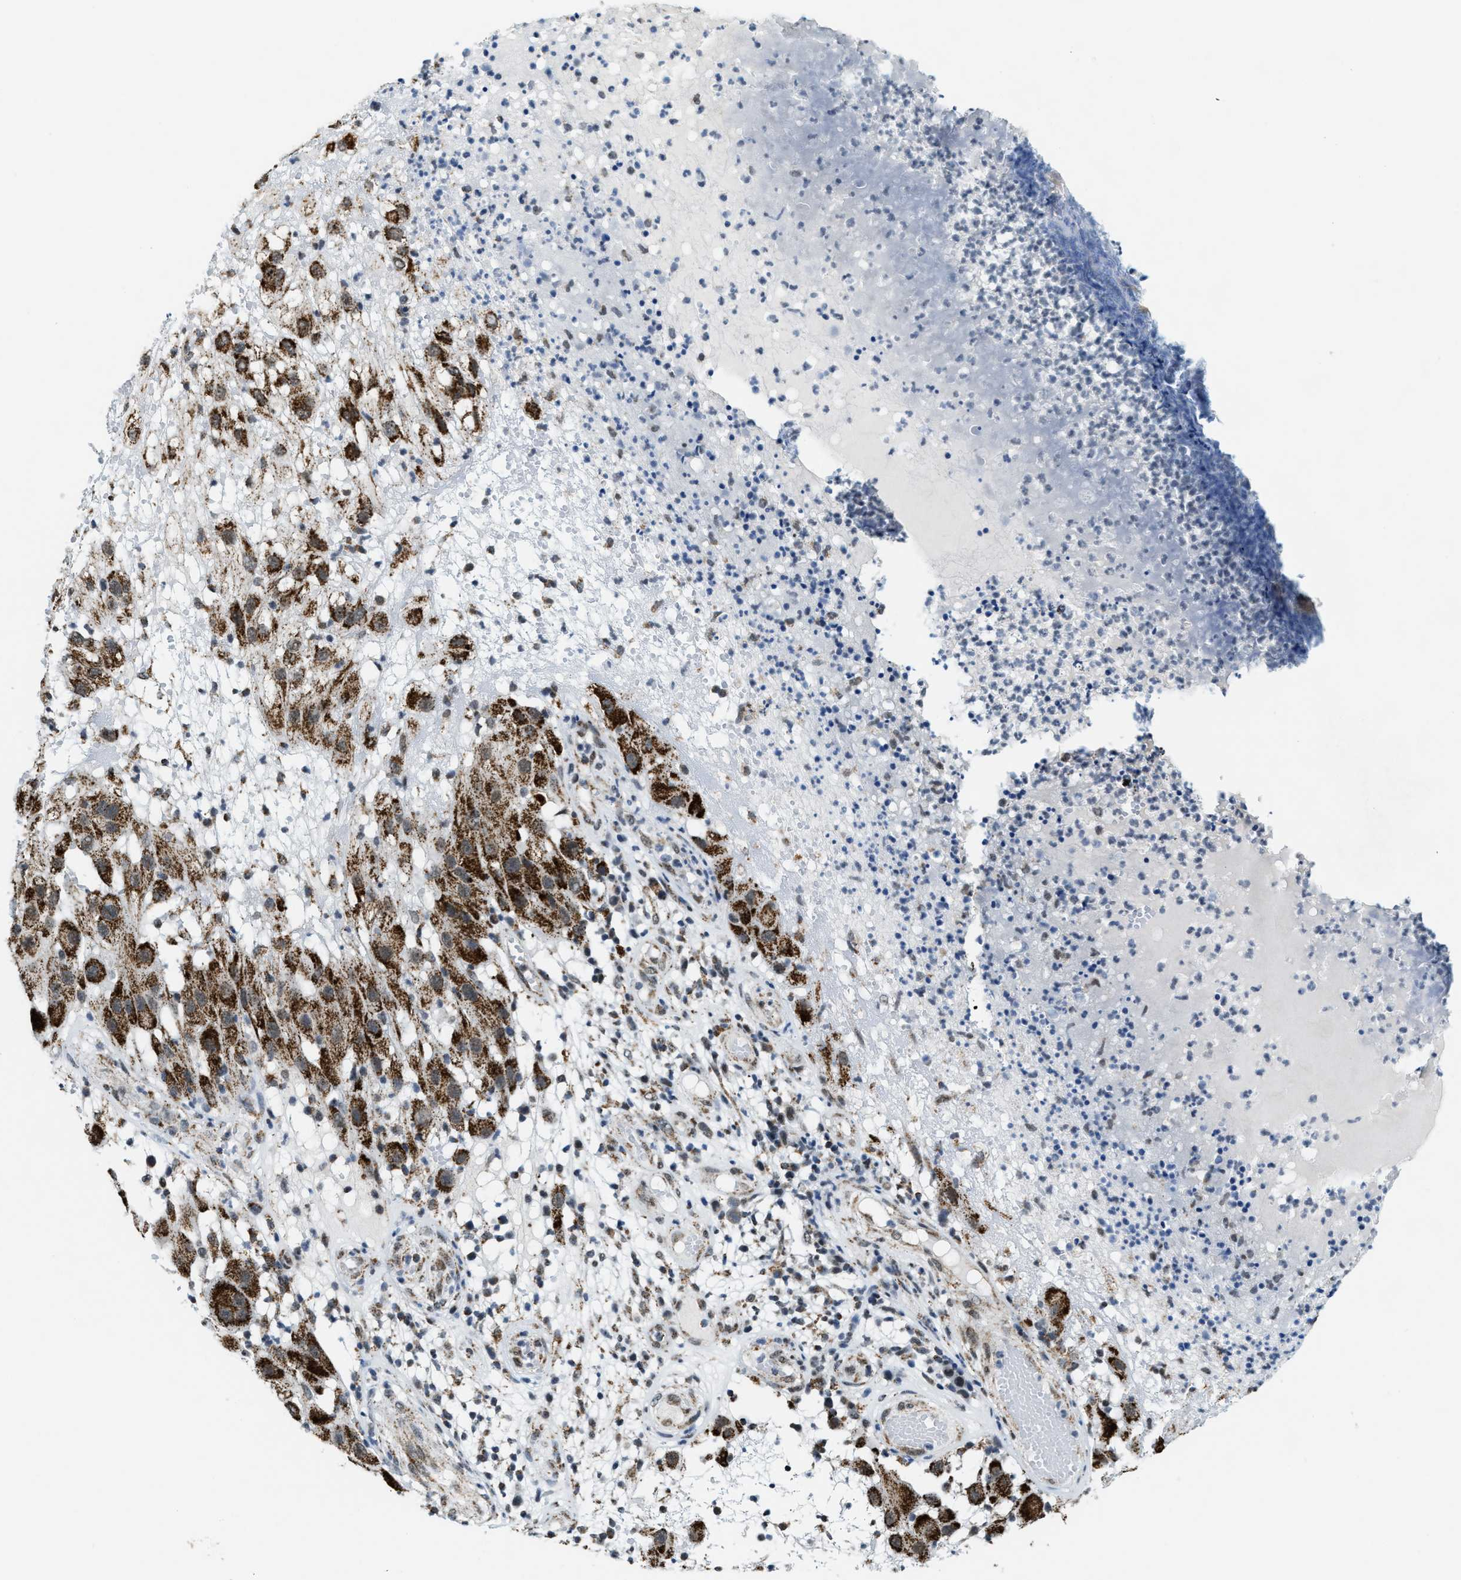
{"staining": {"intensity": "strong", "quantity": ">75%", "location": "cytoplasmic/membranous"}, "tissue": "melanoma", "cell_type": "Tumor cells", "image_type": "cancer", "snomed": [{"axis": "morphology", "description": "Malignant melanoma, NOS"}, {"axis": "topography", "description": "Skin"}], "caption": "Malignant melanoma stained with a brown dye reveals strong cytoplasmic/membranous positive staining in about >75% of tumor cells.", "gene": "HIBADH", "patient": {"sex": "female", "age": 81}}